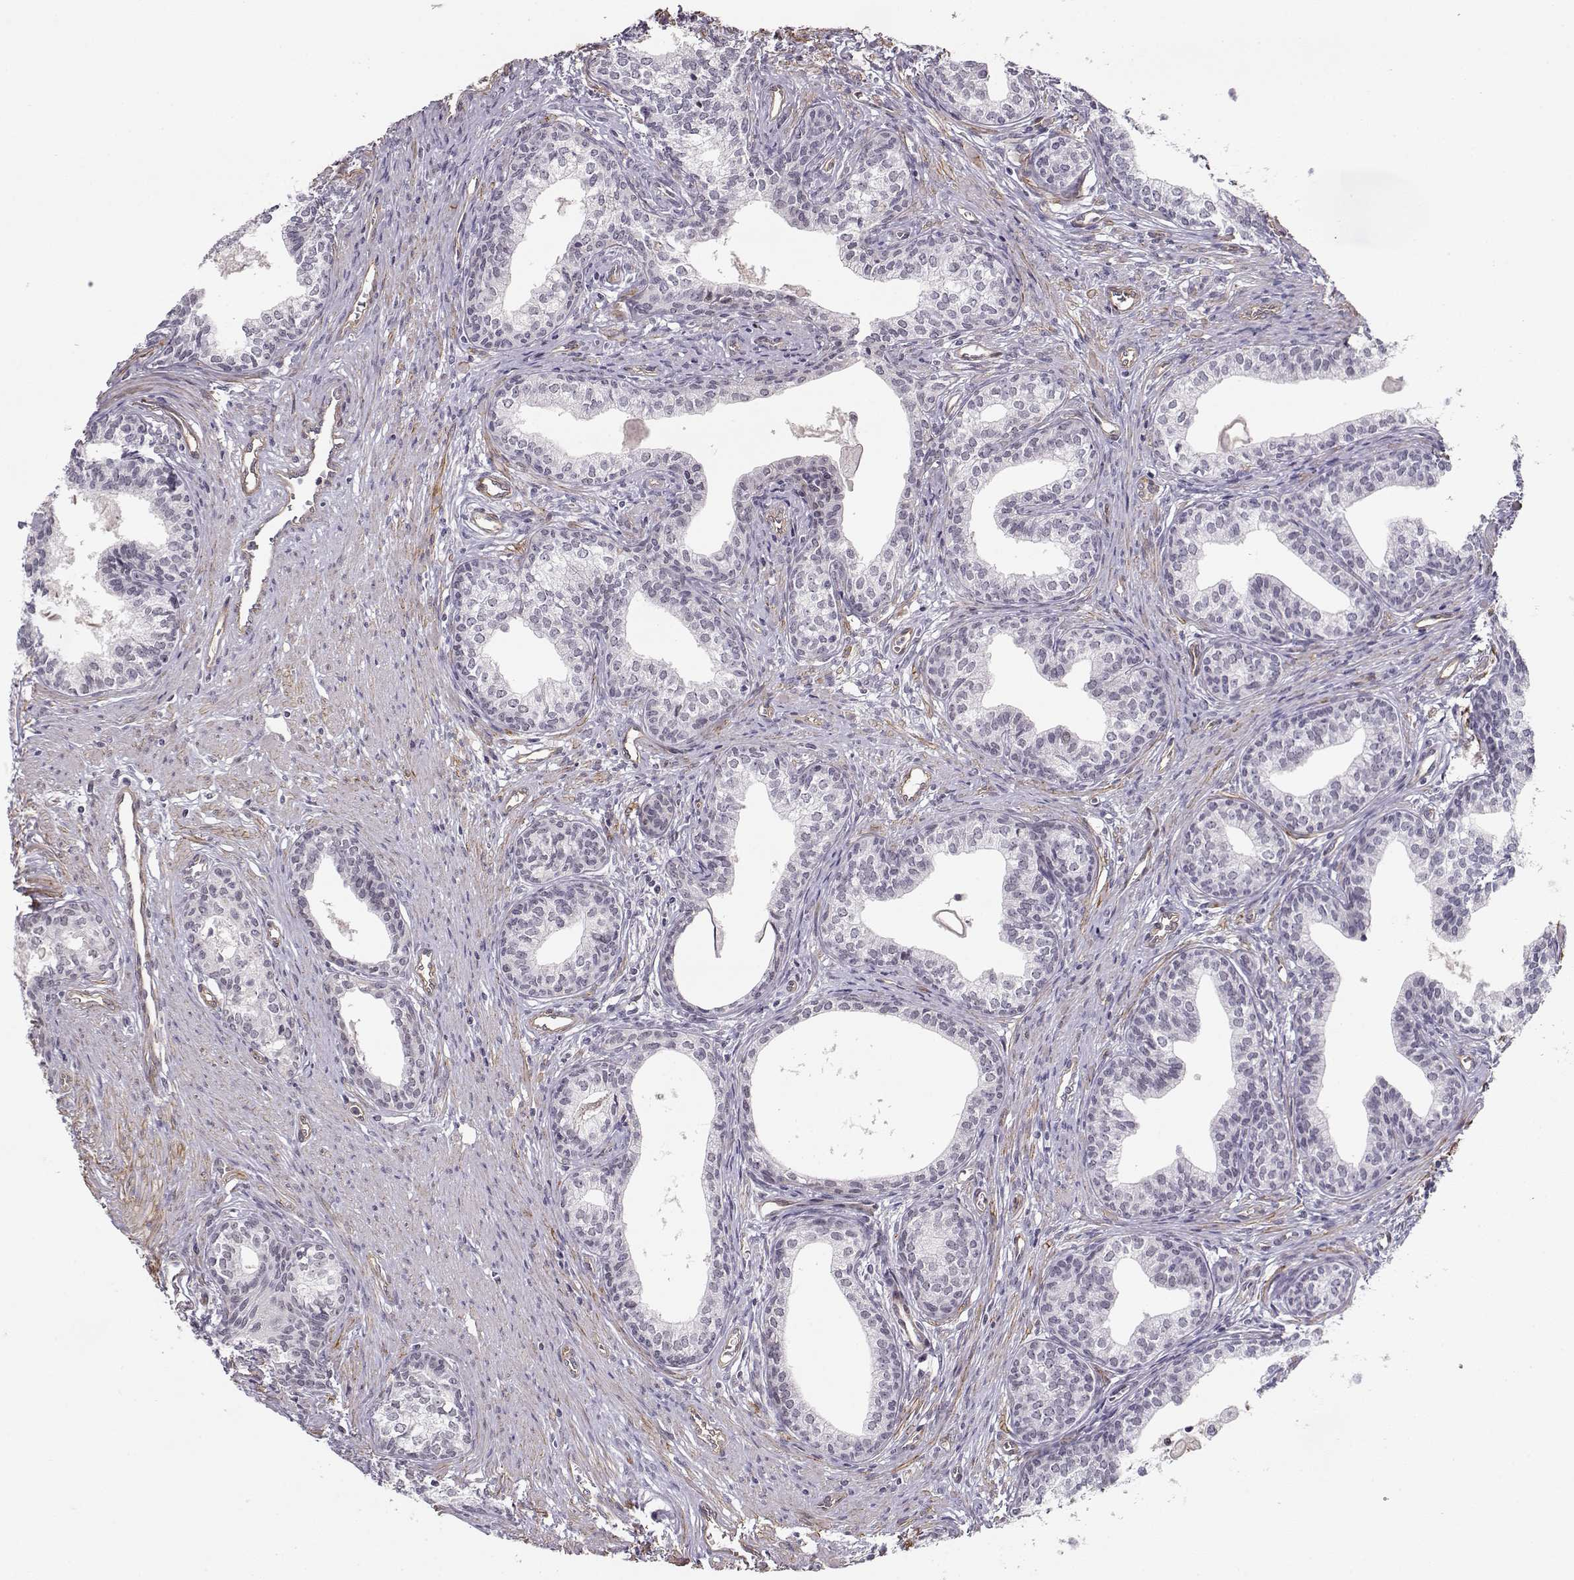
{"staining": {"intensity": "negative", "quantity": "none", "location": "none"}, "tissue": "prostate", "cell_type": "Glandular cells", "image_type": "normal", "snomed": [{"axis": "morphology", "description": "Normal tissue, NOS"}, {"axis": "topography", "description": "Prostate"}], "caption": "A high-resolution photomicrograph shows IHC staining of benign prostate, which demonstrates no significant expression in glandular cells.", "gene": "CIR1", "patient": {"sex": "male", "age": 60}}